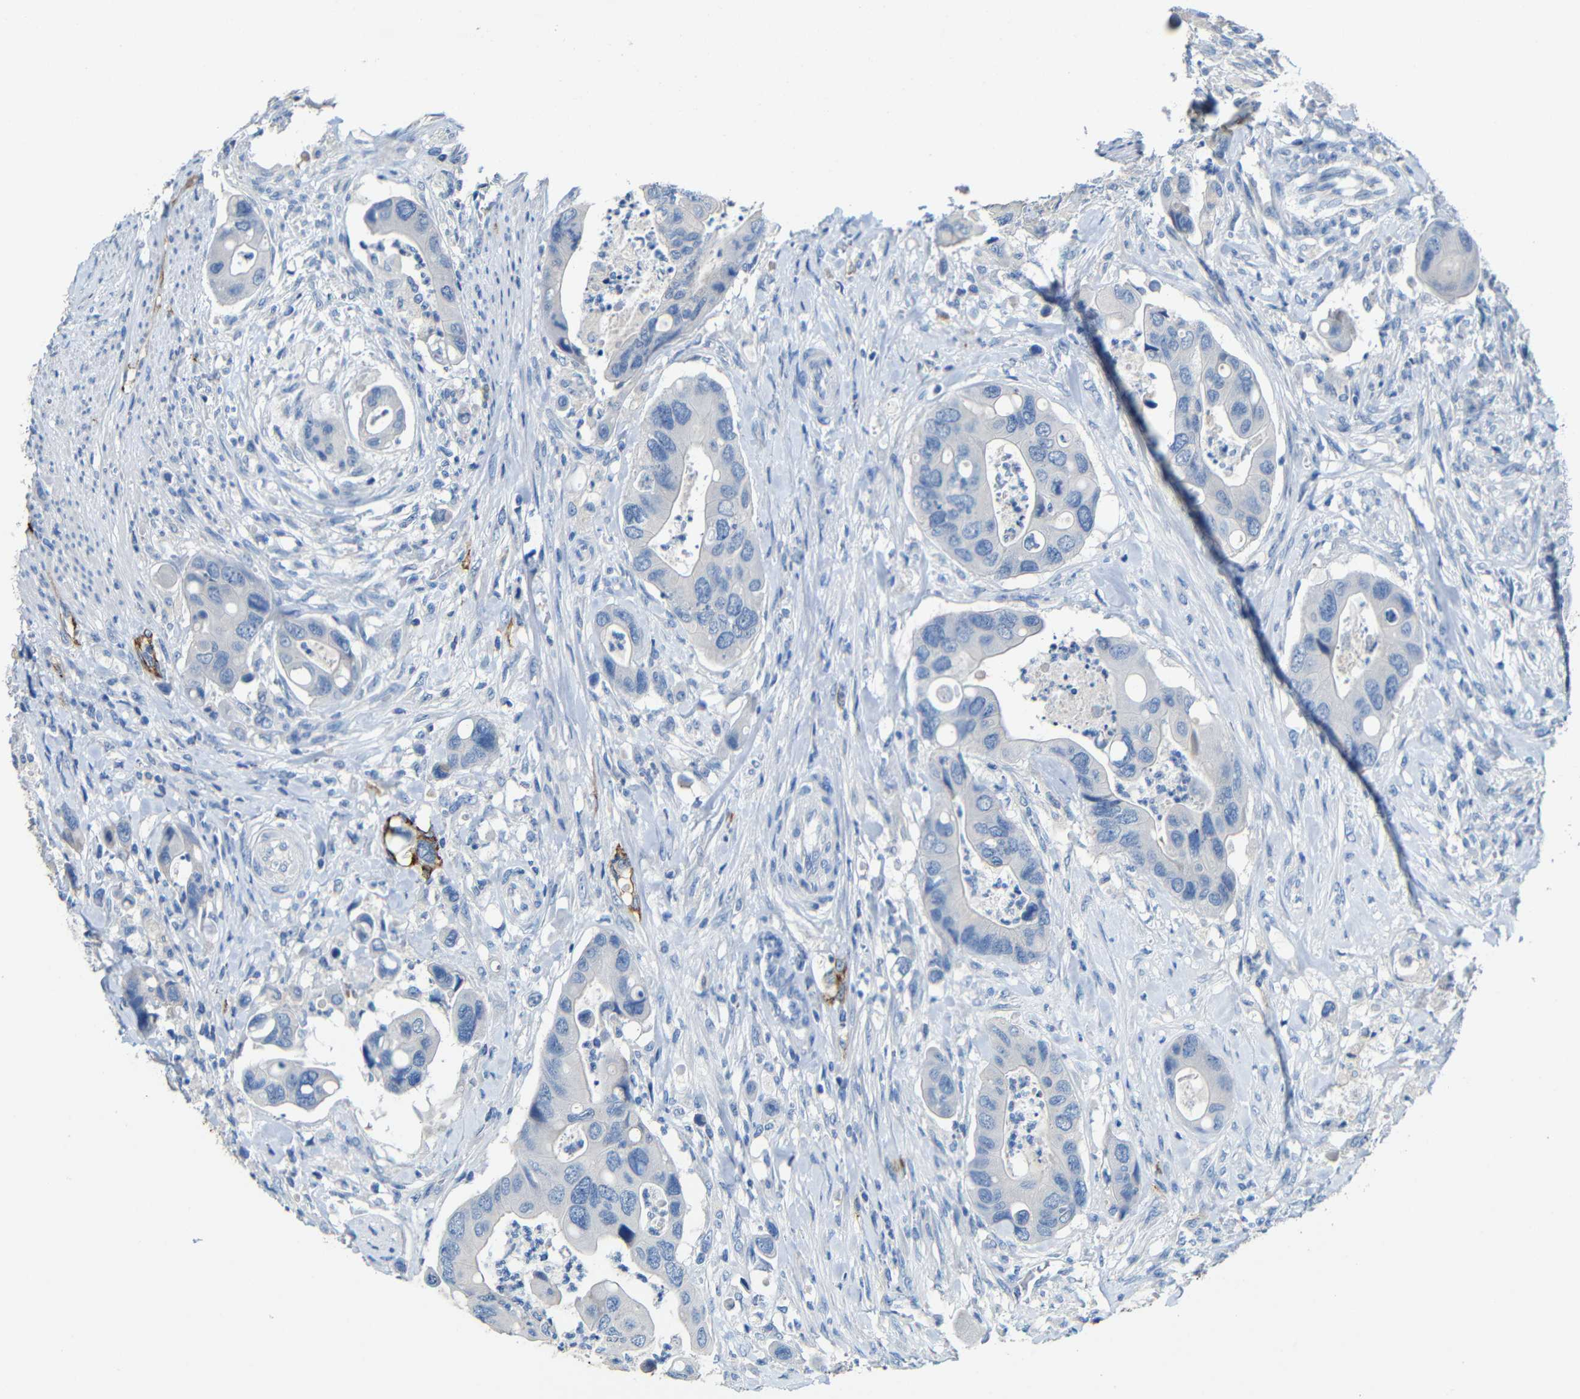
{"staining": {"intensity": "negative", "quantity": "none", "location": "none"}, "tissue": "colorectal cancer", "cell_type": "Tumor cells", "image_type": "cancer", "snomed": [{"axis": "morphology", "description": "Adenocarcinoma, NOS"}, {"axis": "topography", "description": "Rectum"}], "caption": "Immunohistochemical staining of colorectal cancer (adenocarcinoma) demonstrates no significant positivity in tumor cells.", "gene": "ACKR2", "patient": {"sex": "female", "age": 57}}